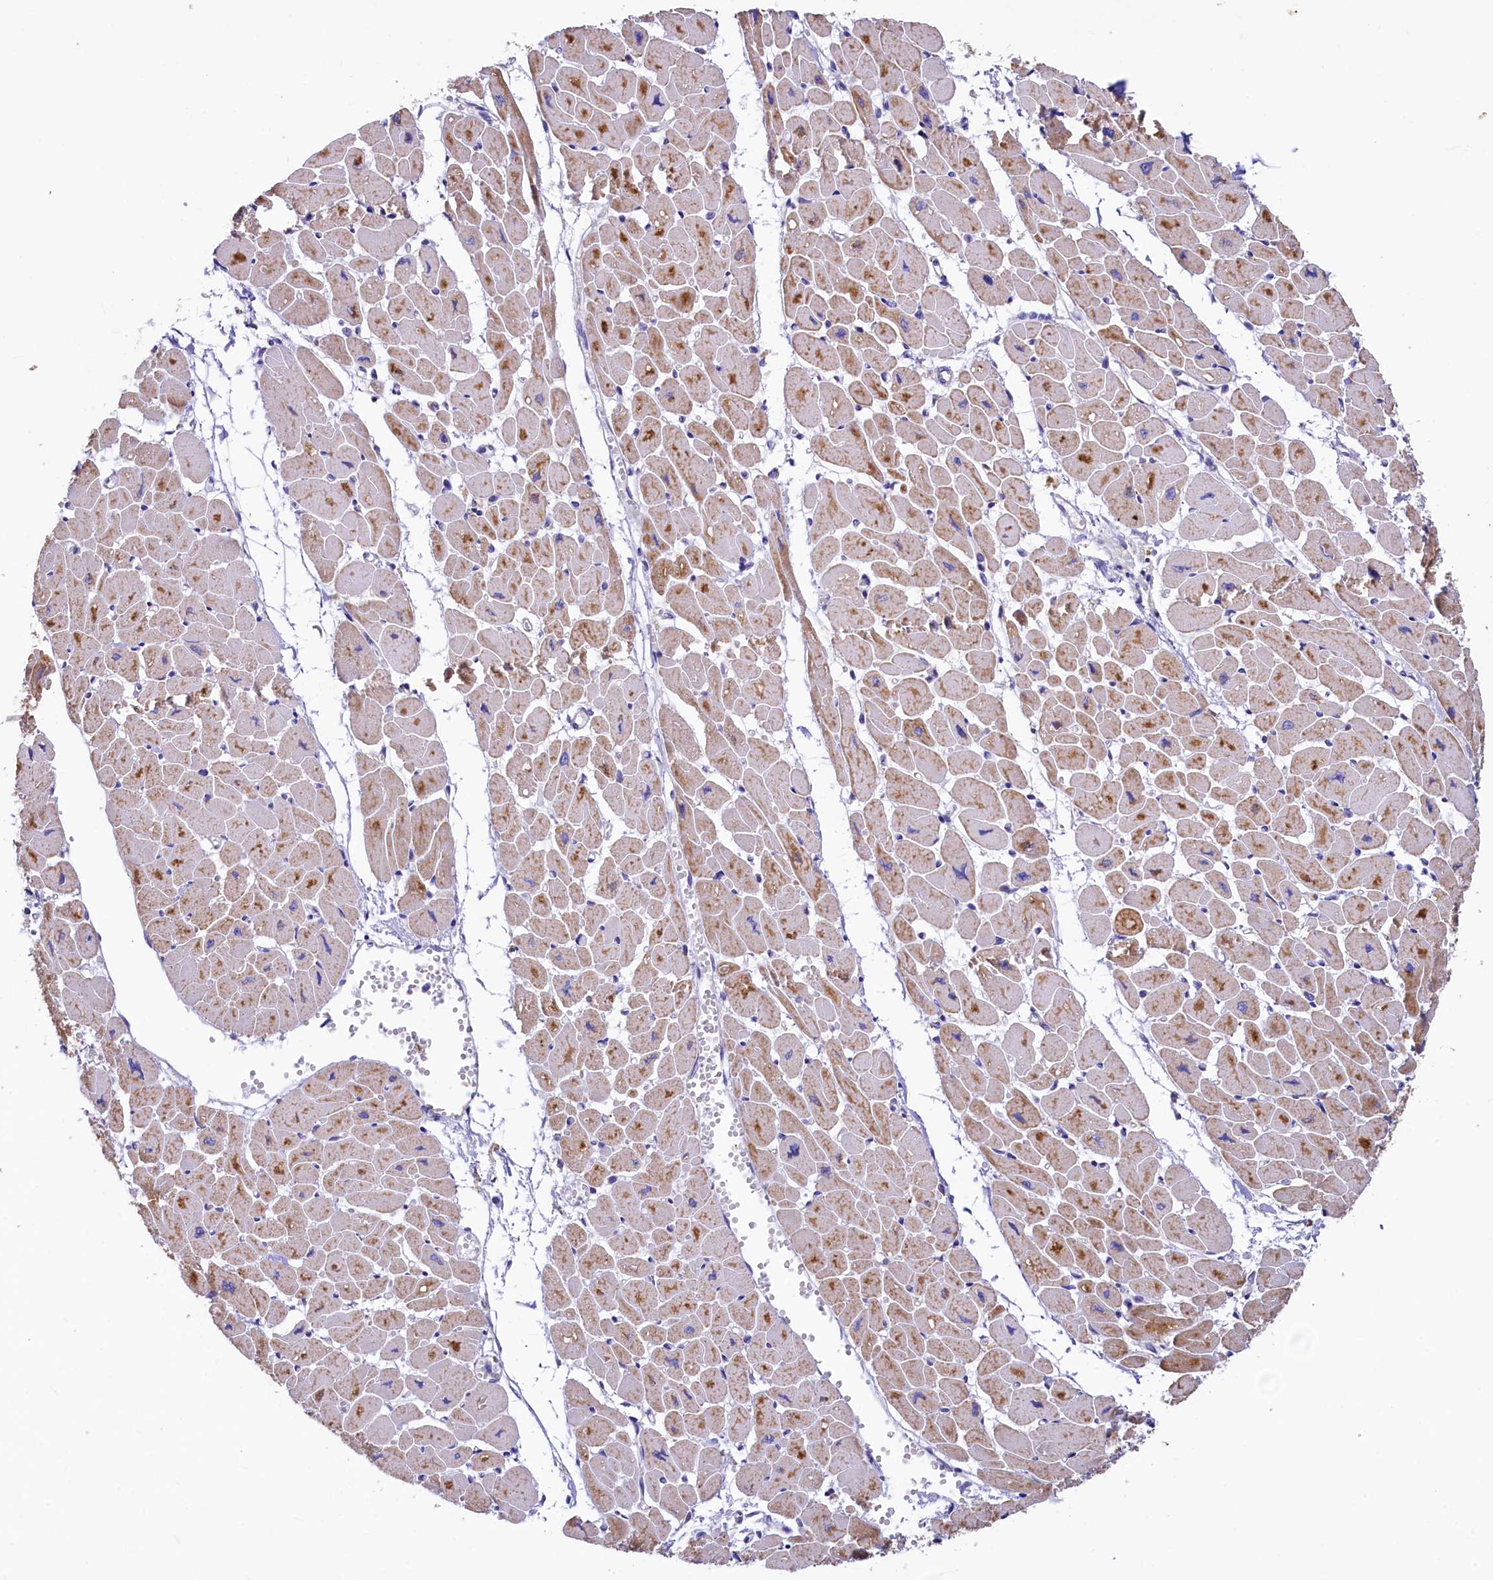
{"staining": {"intensity": "weak", "quantity": ">75%", "location": "cytoplasmic/membranous"}, "tissue": "heart muscle", "cell_type": "Cardiomyocytes", "image_type": "normal", "snomed": [{"axis": "morphology", "description": "Normal tissue, NOS"}, {"axis": "topography", "description": "Heart"}], "caption": "The photomicrograph displays immunohistochemical staining of benign heart muscle. There is weak cytoplasmic/membranous staining is identified in about >75% of cardiomyocytes. Using DAB (brown) and hematoxylin (blue) stains, captured at high magnification using brightfield microscopy.", "gene": "IDH3A", "patient": {"sex": "female", "age": 54}}